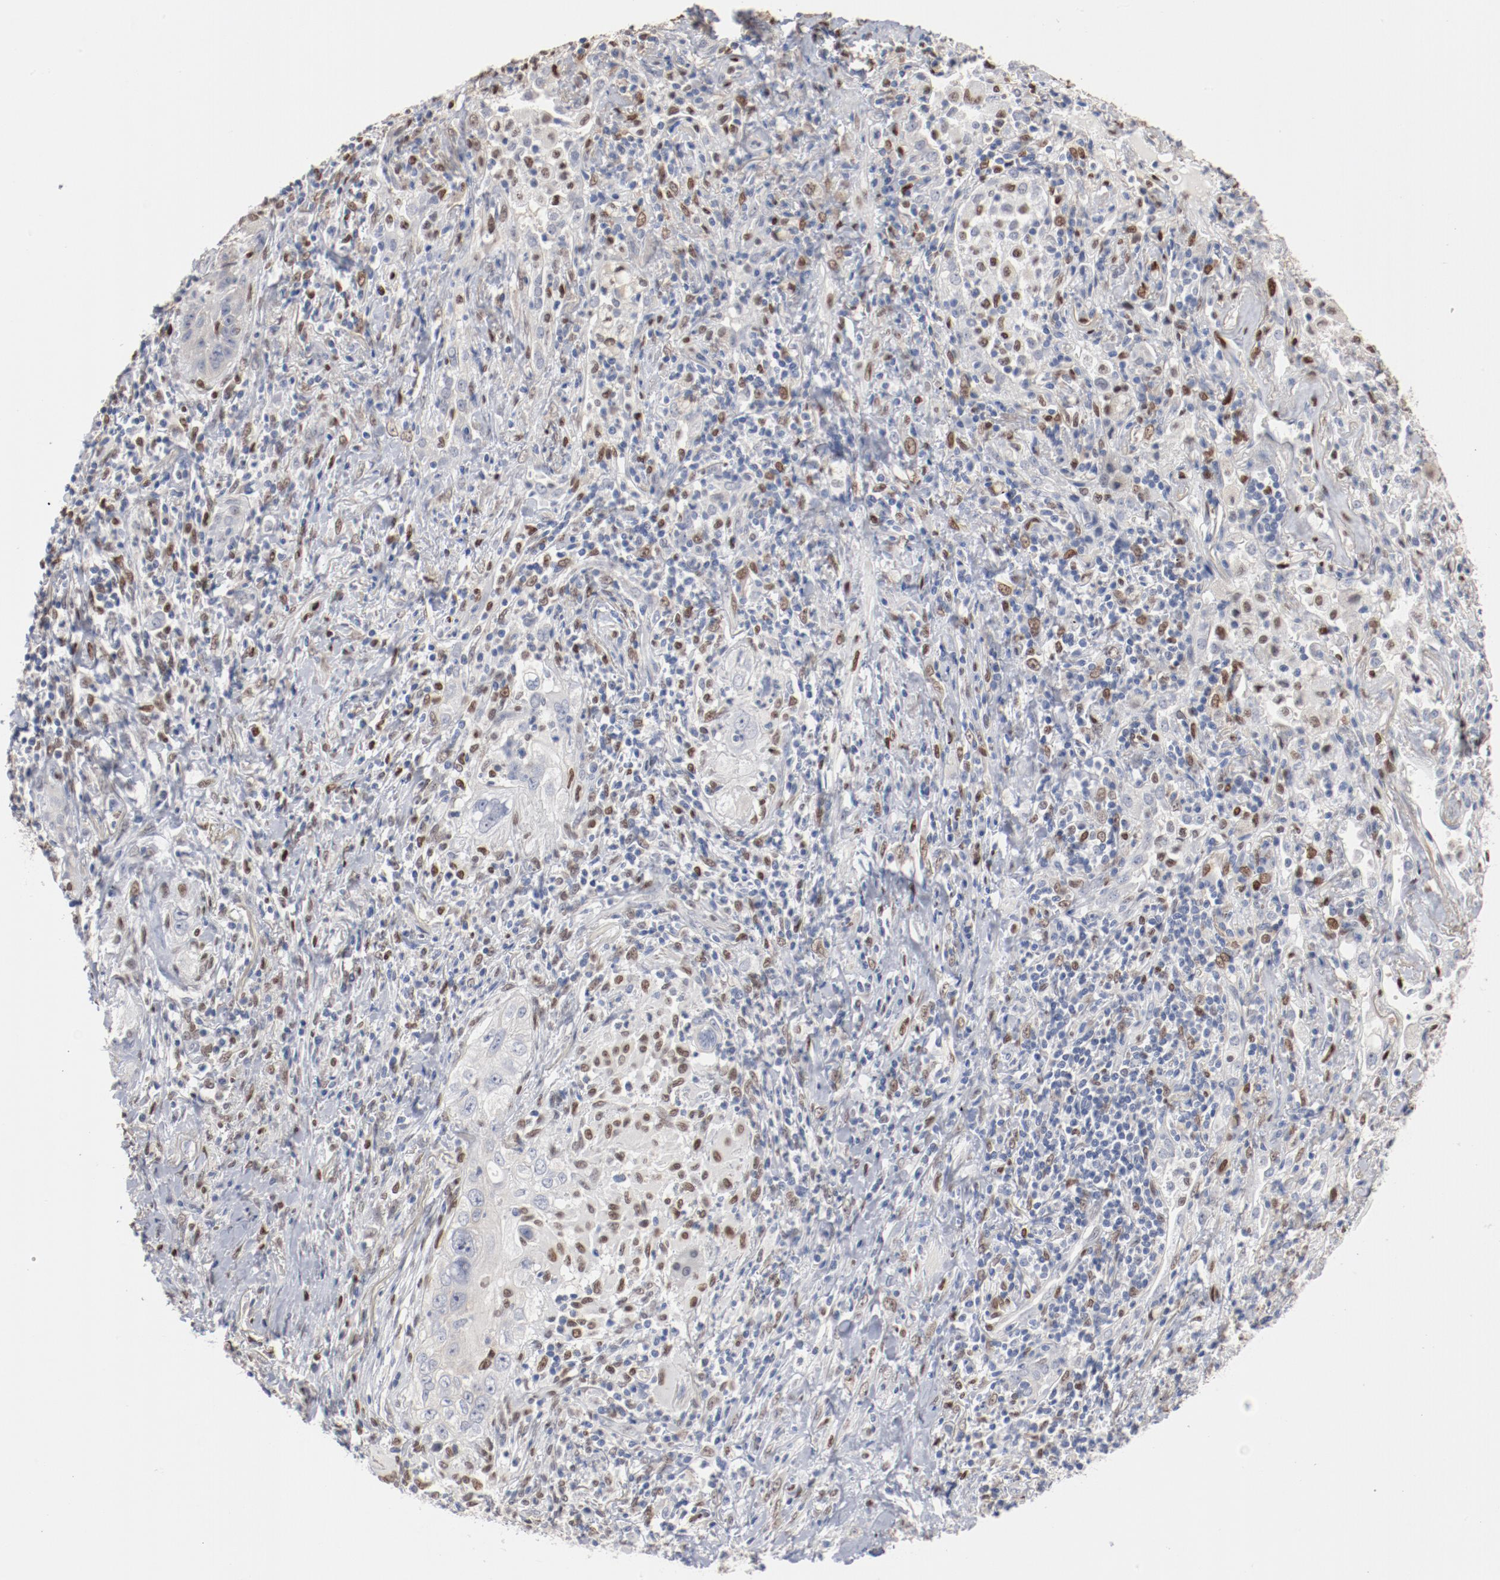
{"staining": {"intensity": "negative", "quantity": "none", "location": "none"}, "tissue": "lung cancer", "cell_type": "Tumor cells", "image_type": "cancer", "snomed": [{"axis": "morphology", "description": "Squamous cell carcinoma, NOS"}, {"axis": "topography", "description": "Lung"}], "caption": "This is a histopathology image of immunohistochemistry (IHC) staining of lung cancer (squamous cell carcinoma), which shows no expression in tumor cells.", "gene": "ZEB2", "patient": {"sex": "female", "age": 67}}